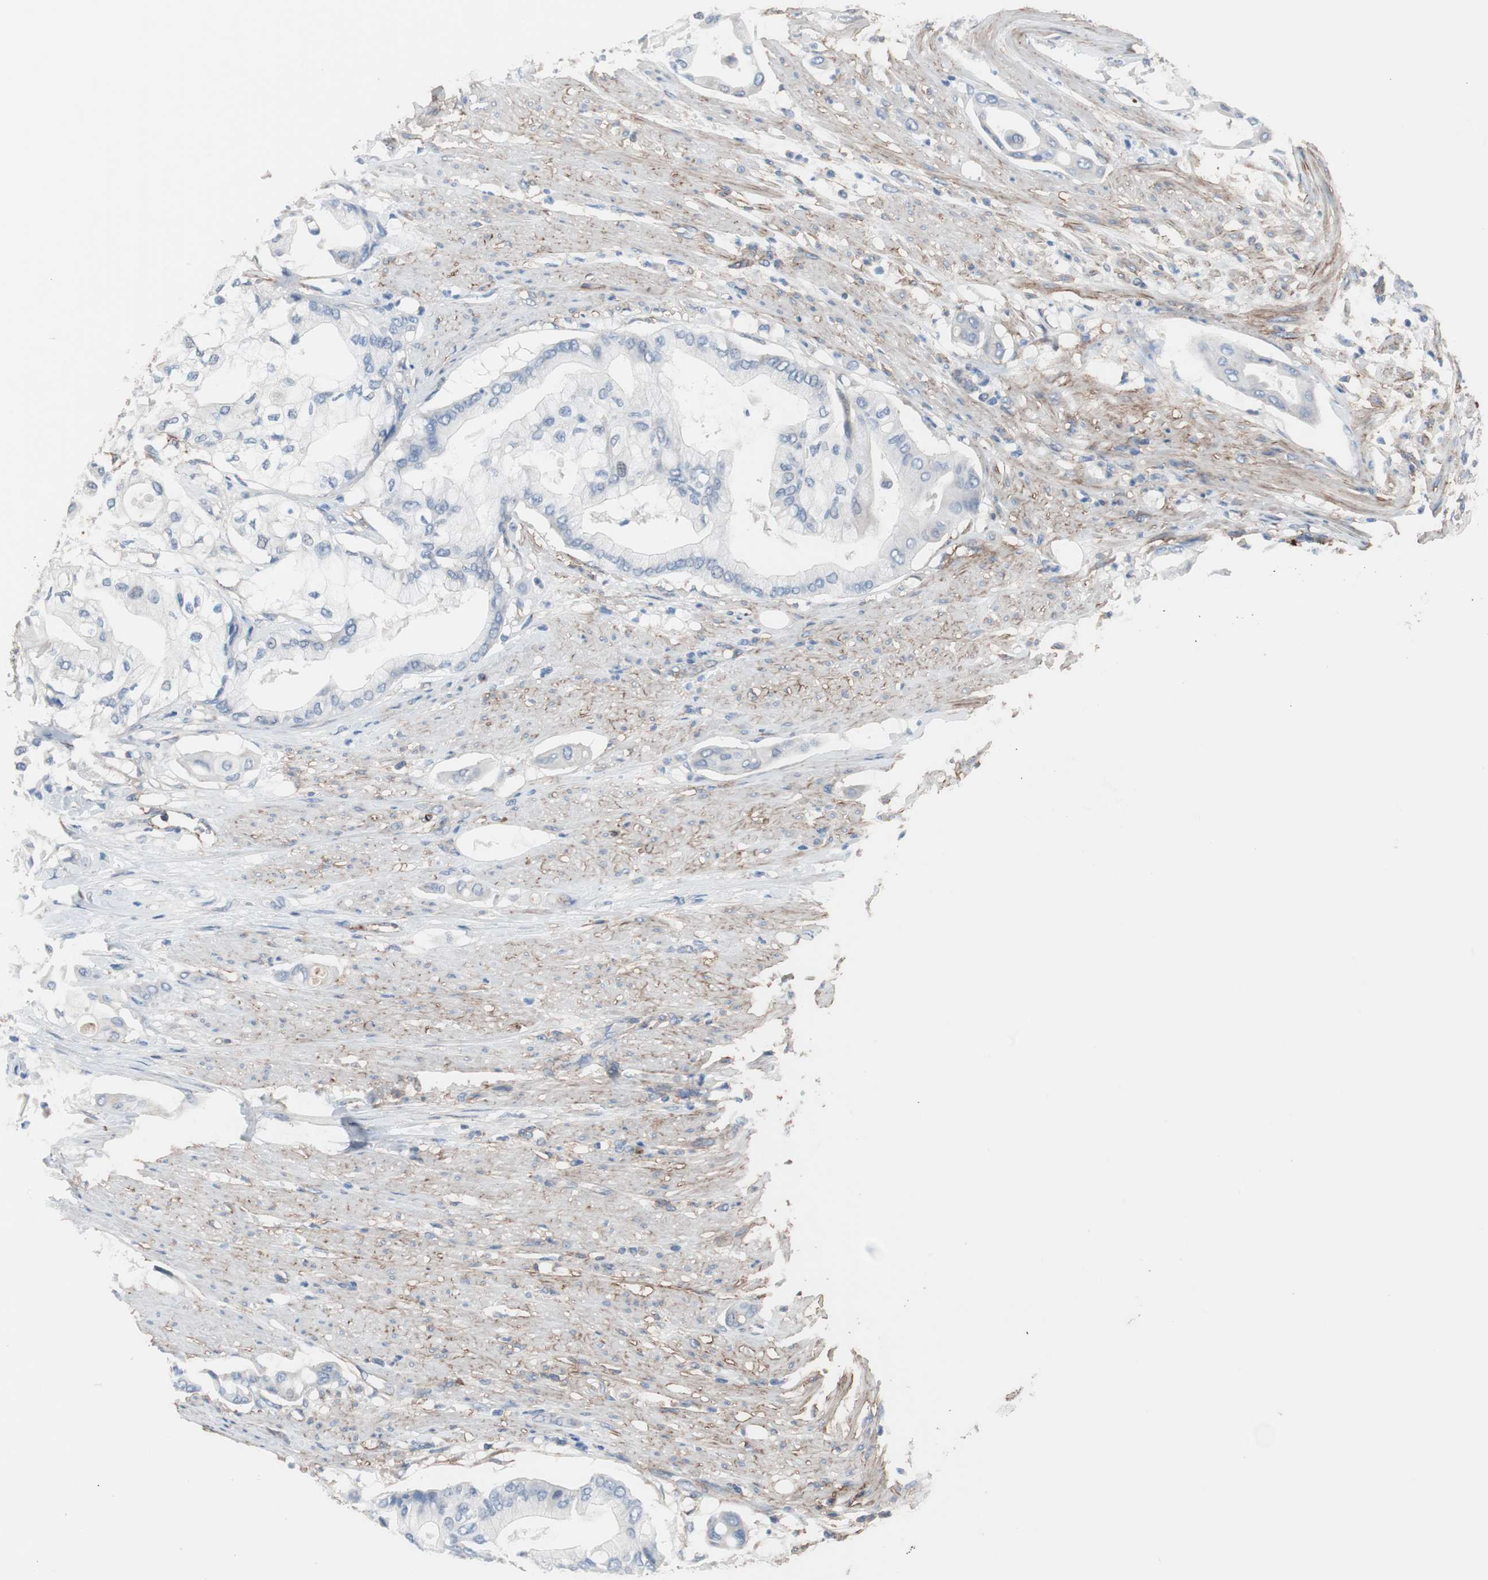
{"staining": {"intensity": "negative", "quantity": "none", "location": "none"}, "tissue": "pancreatic cancer", "cell_type": "Tumor cells", "image_type": "cancer", "snomed": [{"axis": "morphology", "description": "Adenocarcinoma, NOS"}, {"axis": "morphology", "description": "Adenocarcinoma, metastatic, NOS"}, {"axis": "topography", "description": "Lymph node"}, {"axis": "topography", "description": "Pancreas"}, {"axis": "topography", "description": "Duodenum"}], "caption": "There is no significant expression in tumor cells of pancreatic cancer (metastatic adenocarcinoma).", "gene": "CD81", "patient": {"sex": "female", "age": 64}}